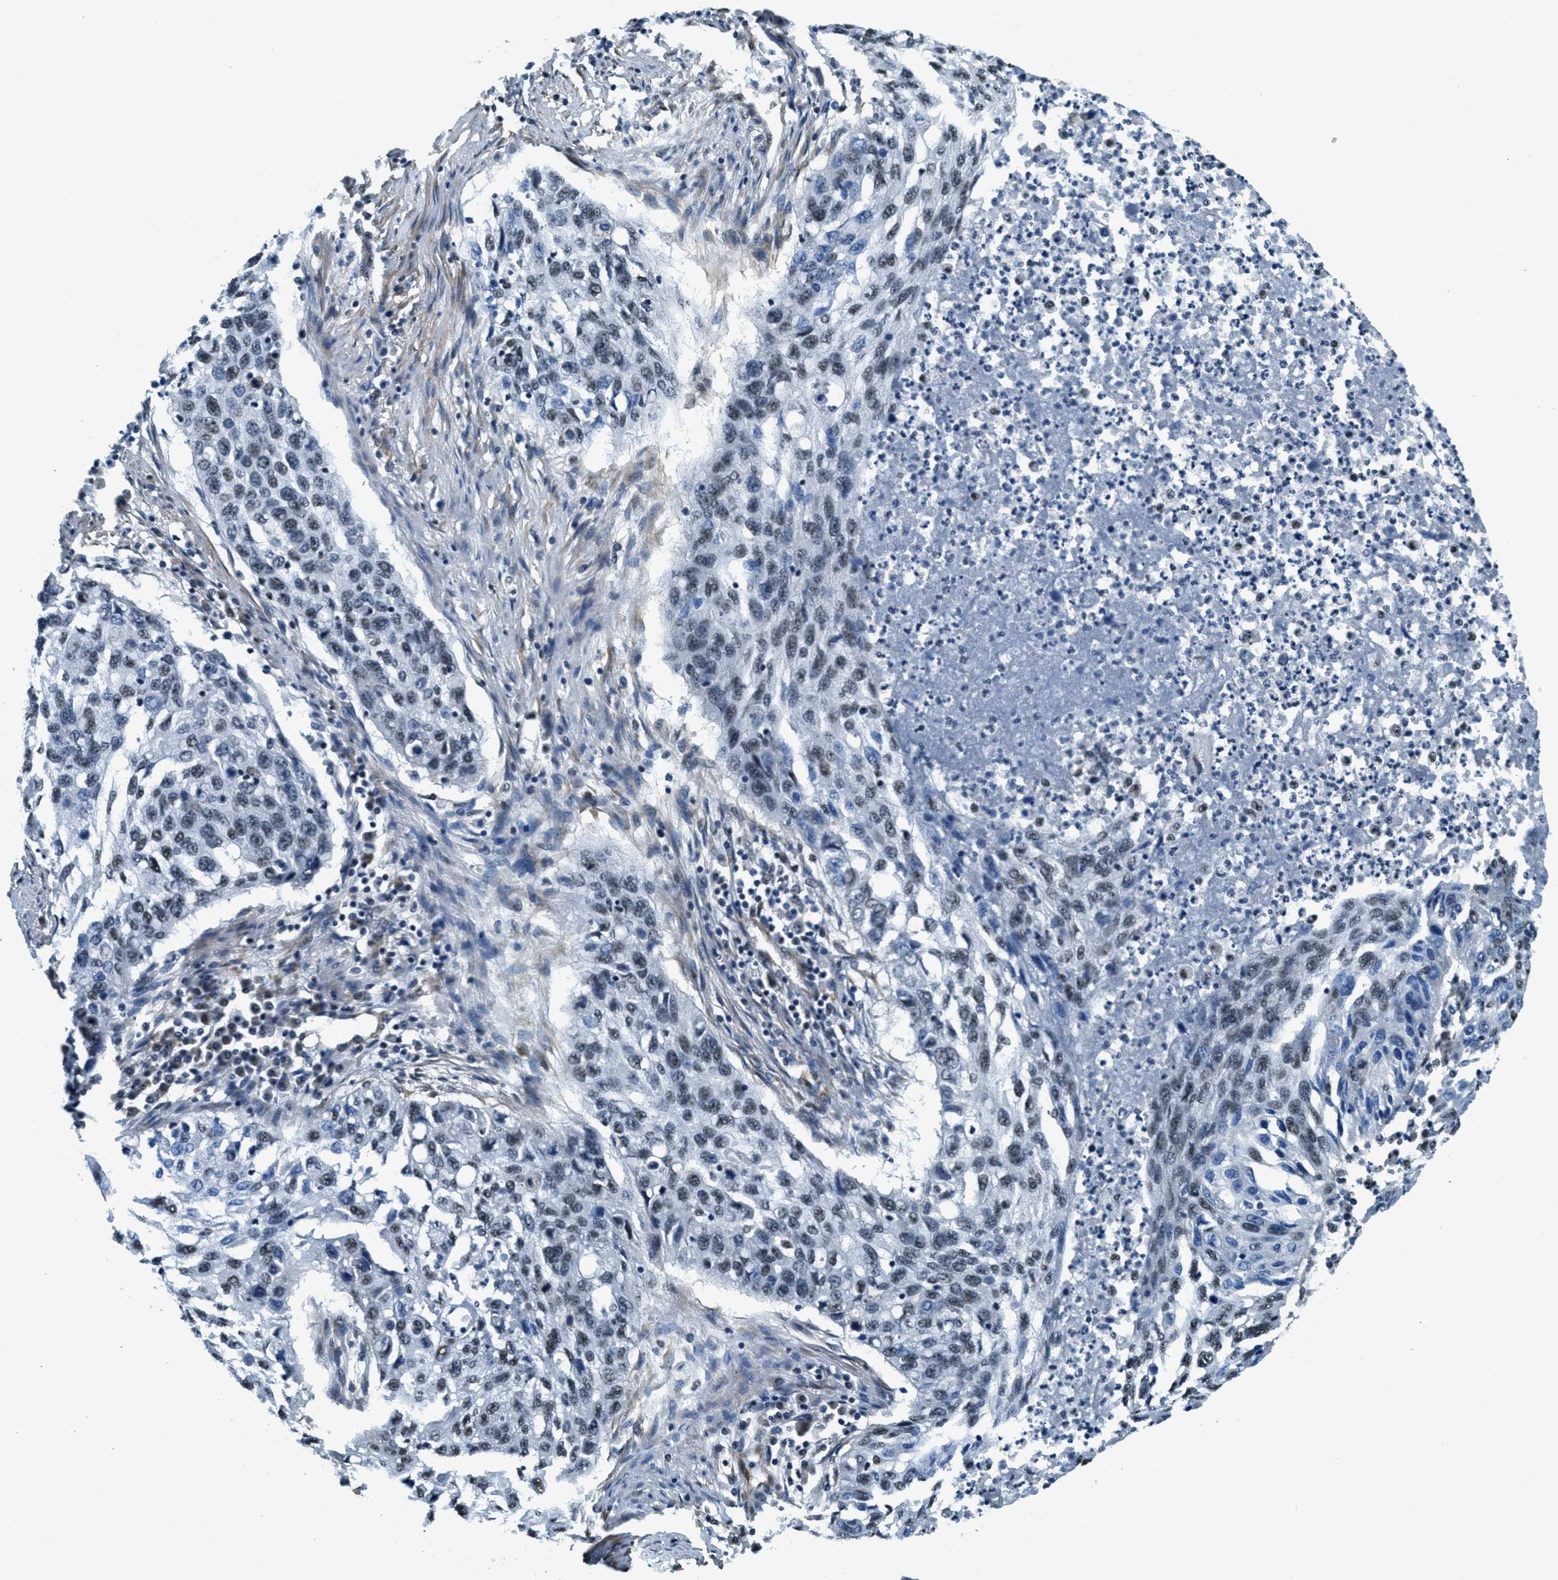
{"staining": {"intensity": "moderate", "quantity": ">75%", "location": "nuclear"}, "tissue": "lung cancer", "cell_type": "Tumor cells", "image_type": "cancer", "snomed": [{"axis": "morphology", "description": "Squamous cell carcinoma, NOS"}, {"axis": "topography", "description": "Lung"}], "caption": "Brown immunohistochemical staining in human lung squamous cell carcinoma displays moderate nuclear expression in about >75% of tumor cells.", "gene": "CFAP36", "patient": {"sex": "female", "age": 63}}